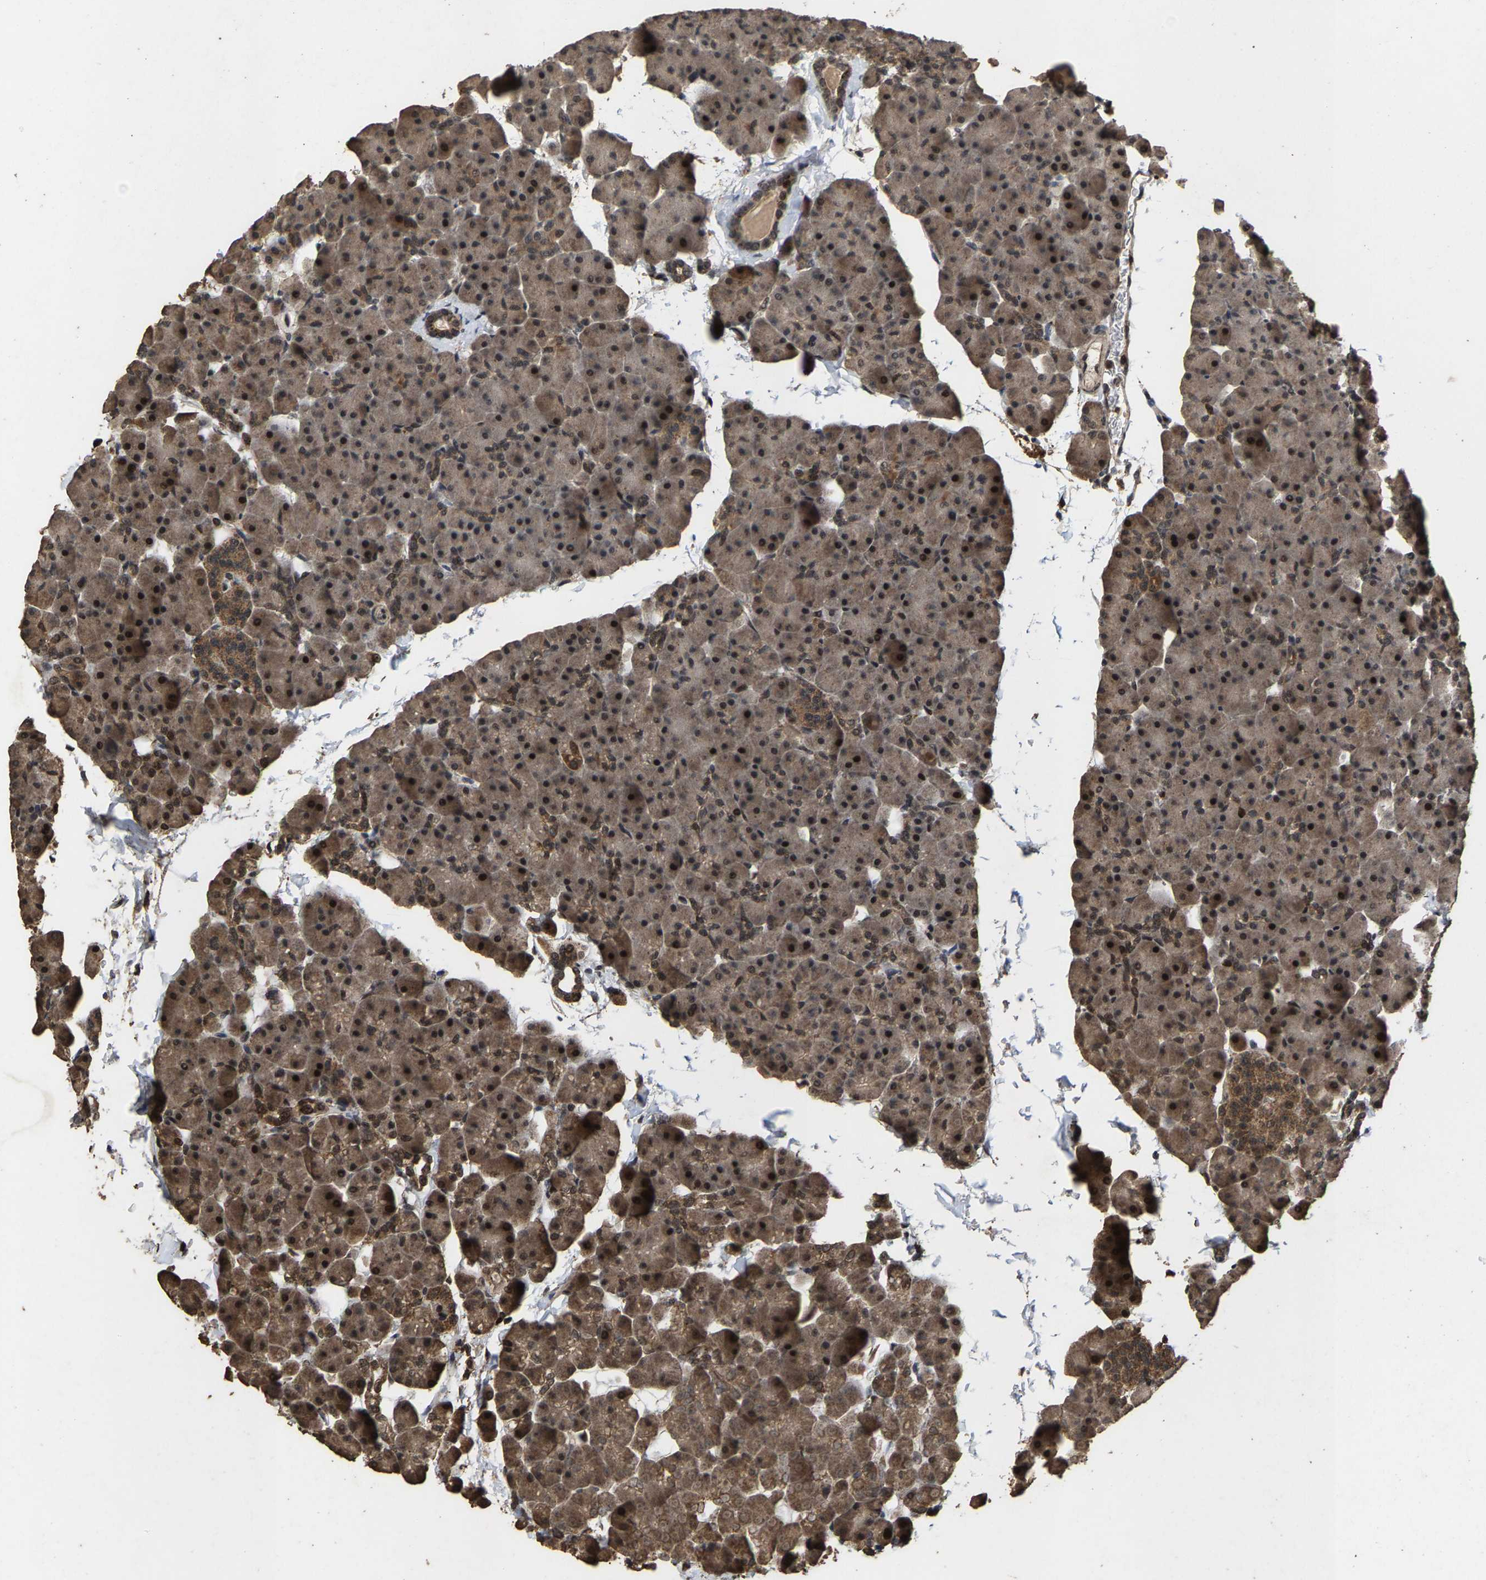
{"staining": {"intensity": "moderate", "quantity": ">75%", "location": "cytoplasmic/membranous,nuclear"}, "tissue": "pancreas", "cell_type": "Exocrine glandular cells", "image_type": "normal", "snomed": [{"axis": "morphology", "description": "Normal tissue, NOS"}, {"axis": "topography", "description": "Pancreas"}], "caption": "DAB (3,3'-diaminobenzidine) immunohistochemical staining of normal human pancreas displays moderate cytoplasmic/membranous,nuclear protein positivity in about >75% of exocrine glandular cells.", "gene": "HAUS6", "patient": {"sex": "male", "age": 35}}